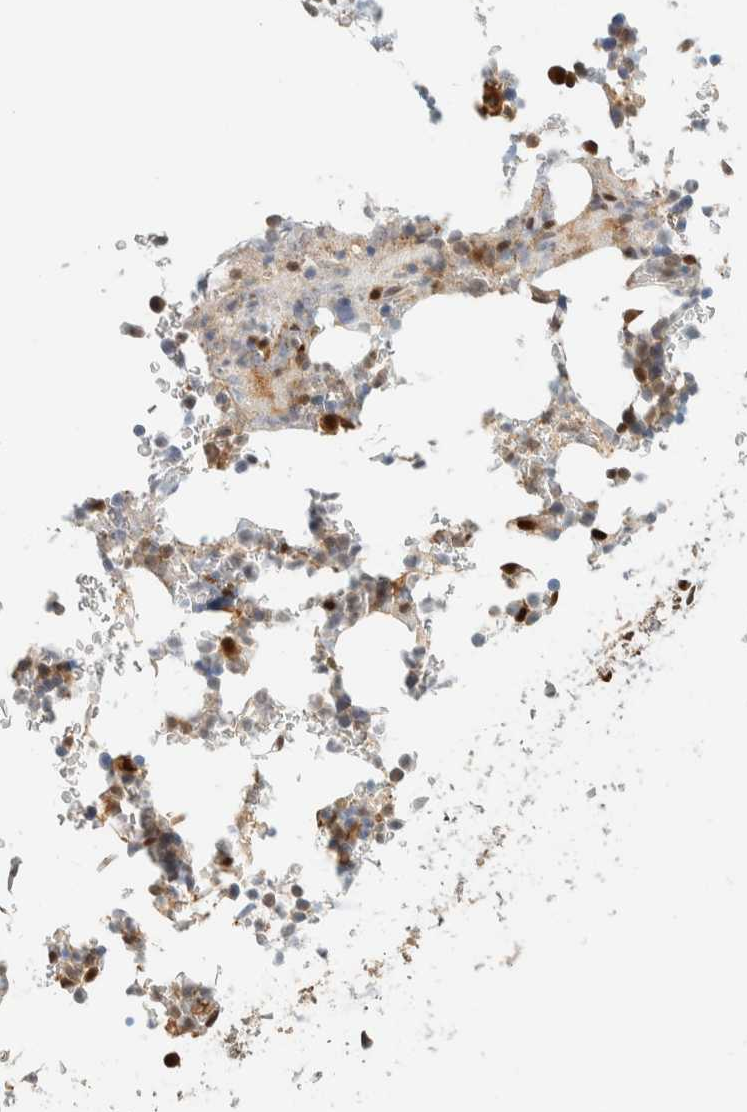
{"staining": {"intensity": "moderate", "quantity": "<25%", "location": "cytoplasmic/membranous"}, "tissue": "bone marrow", "cell_type": "Hematopoietic cells", "image_type": "normal", "snomed": [{"axis": "morphology", "description": "Normal tissue, NOS"}, {"axis": "topography", "description": "Bone marrow"}], "caption": "Benign bone marrow was stained to show a protein in brown. There is low levels of moderate cytoplasmic/membranous staining in approximately <25% of hematopoietic cells.", "gene": "ZBTB37", "patient": {"sex": "female", "age": 81}}